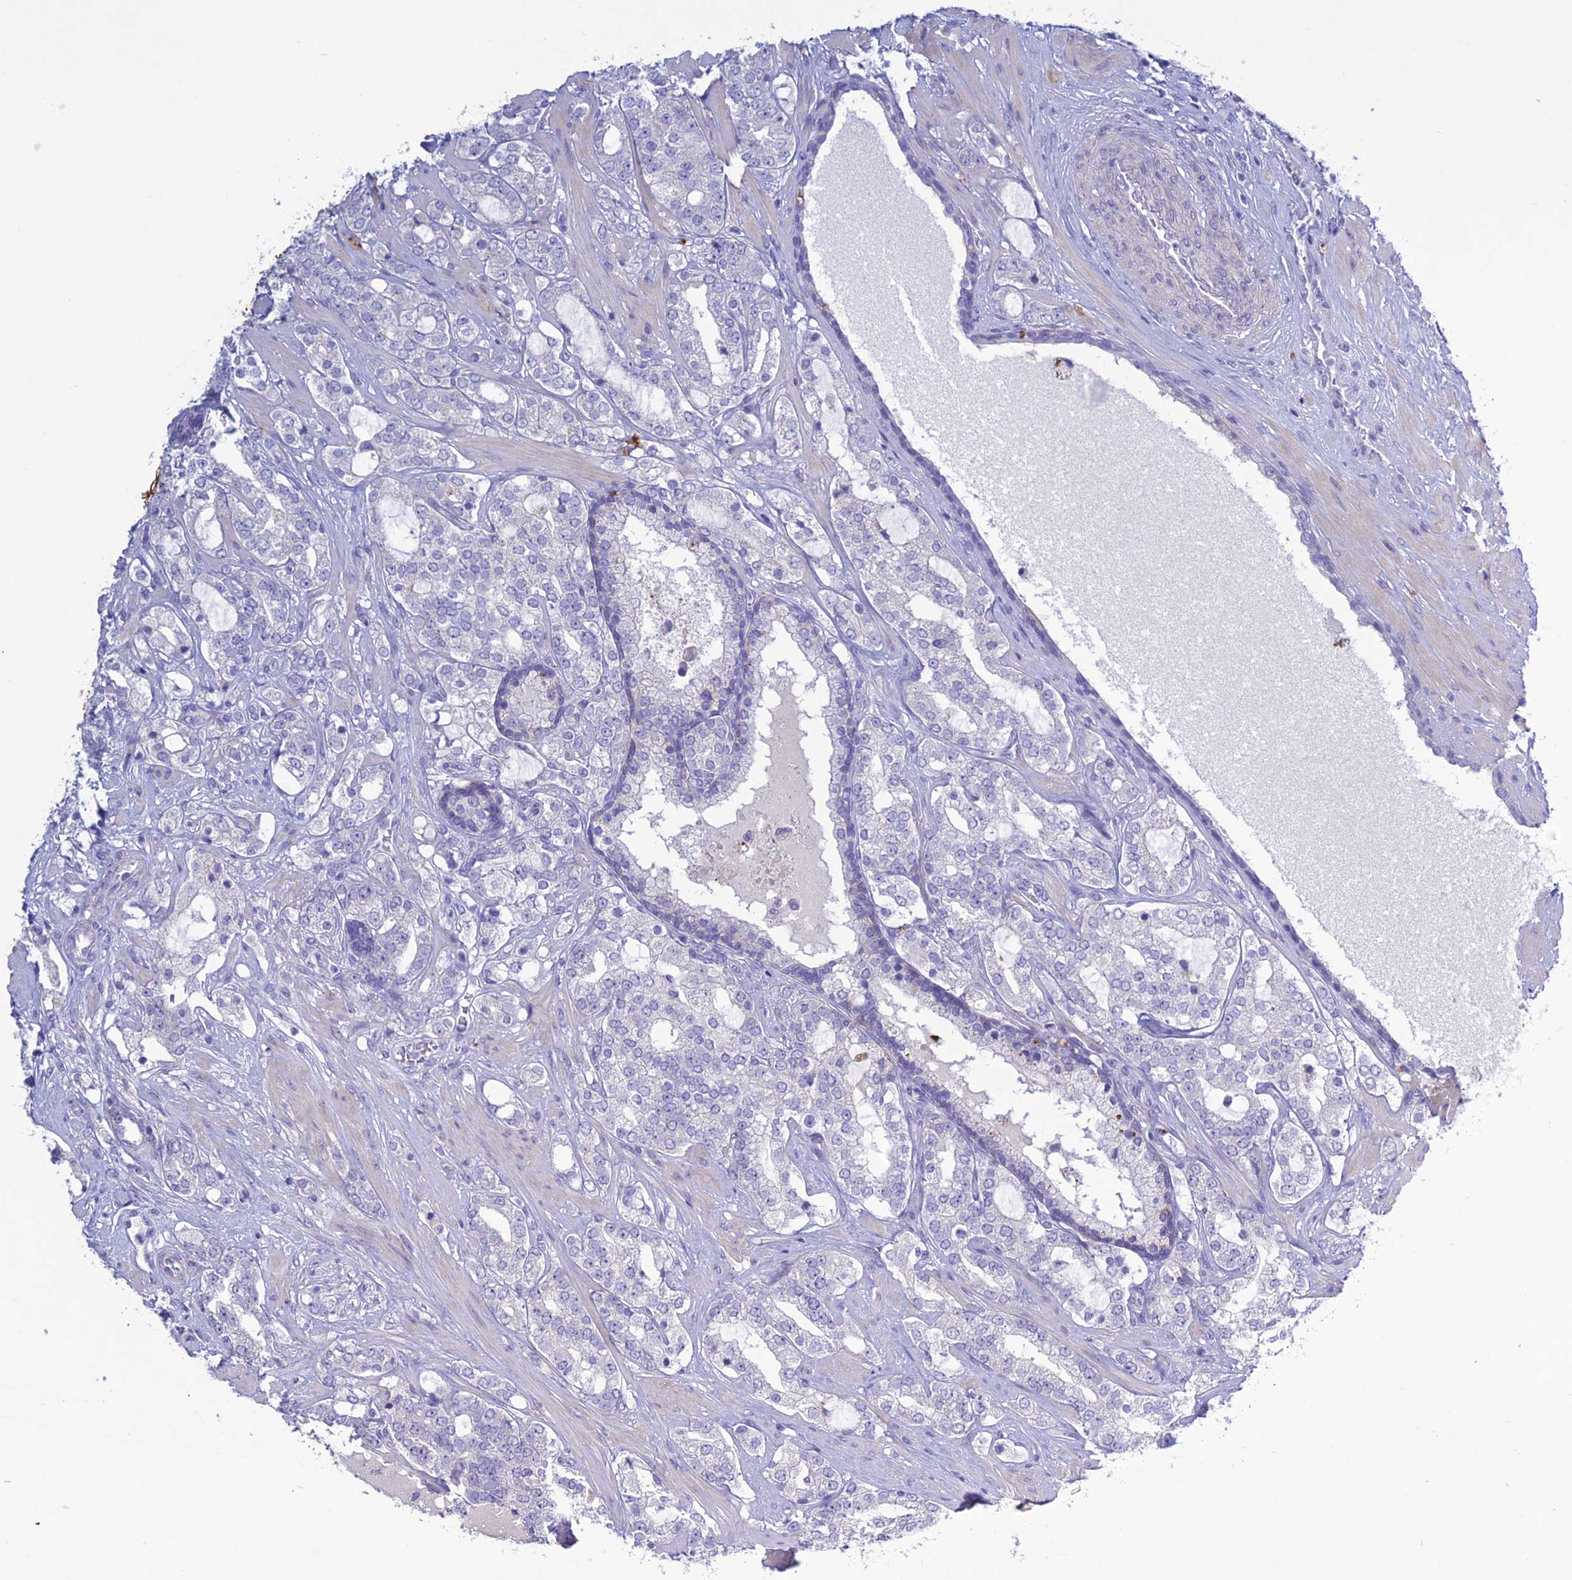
{"staining": {"intensity": "negative", "quantity": "none", "location": "none"}, "tissue": "prostate cancer", "cell_type": "Tumor cells", "image_type": "cancer", "snomed": [{"axis": "morphology", "description": "Adenocarcinoma, High grade"}, {"axis": "topography", "description": "Prostate"}], "caption": "Protein analysis of high-grade adenocarcinoma (prostate) shows no significant positivity in tumor cells.", "gene": "CLEC2L", "patient": {"sex": "male", "age": 64}}